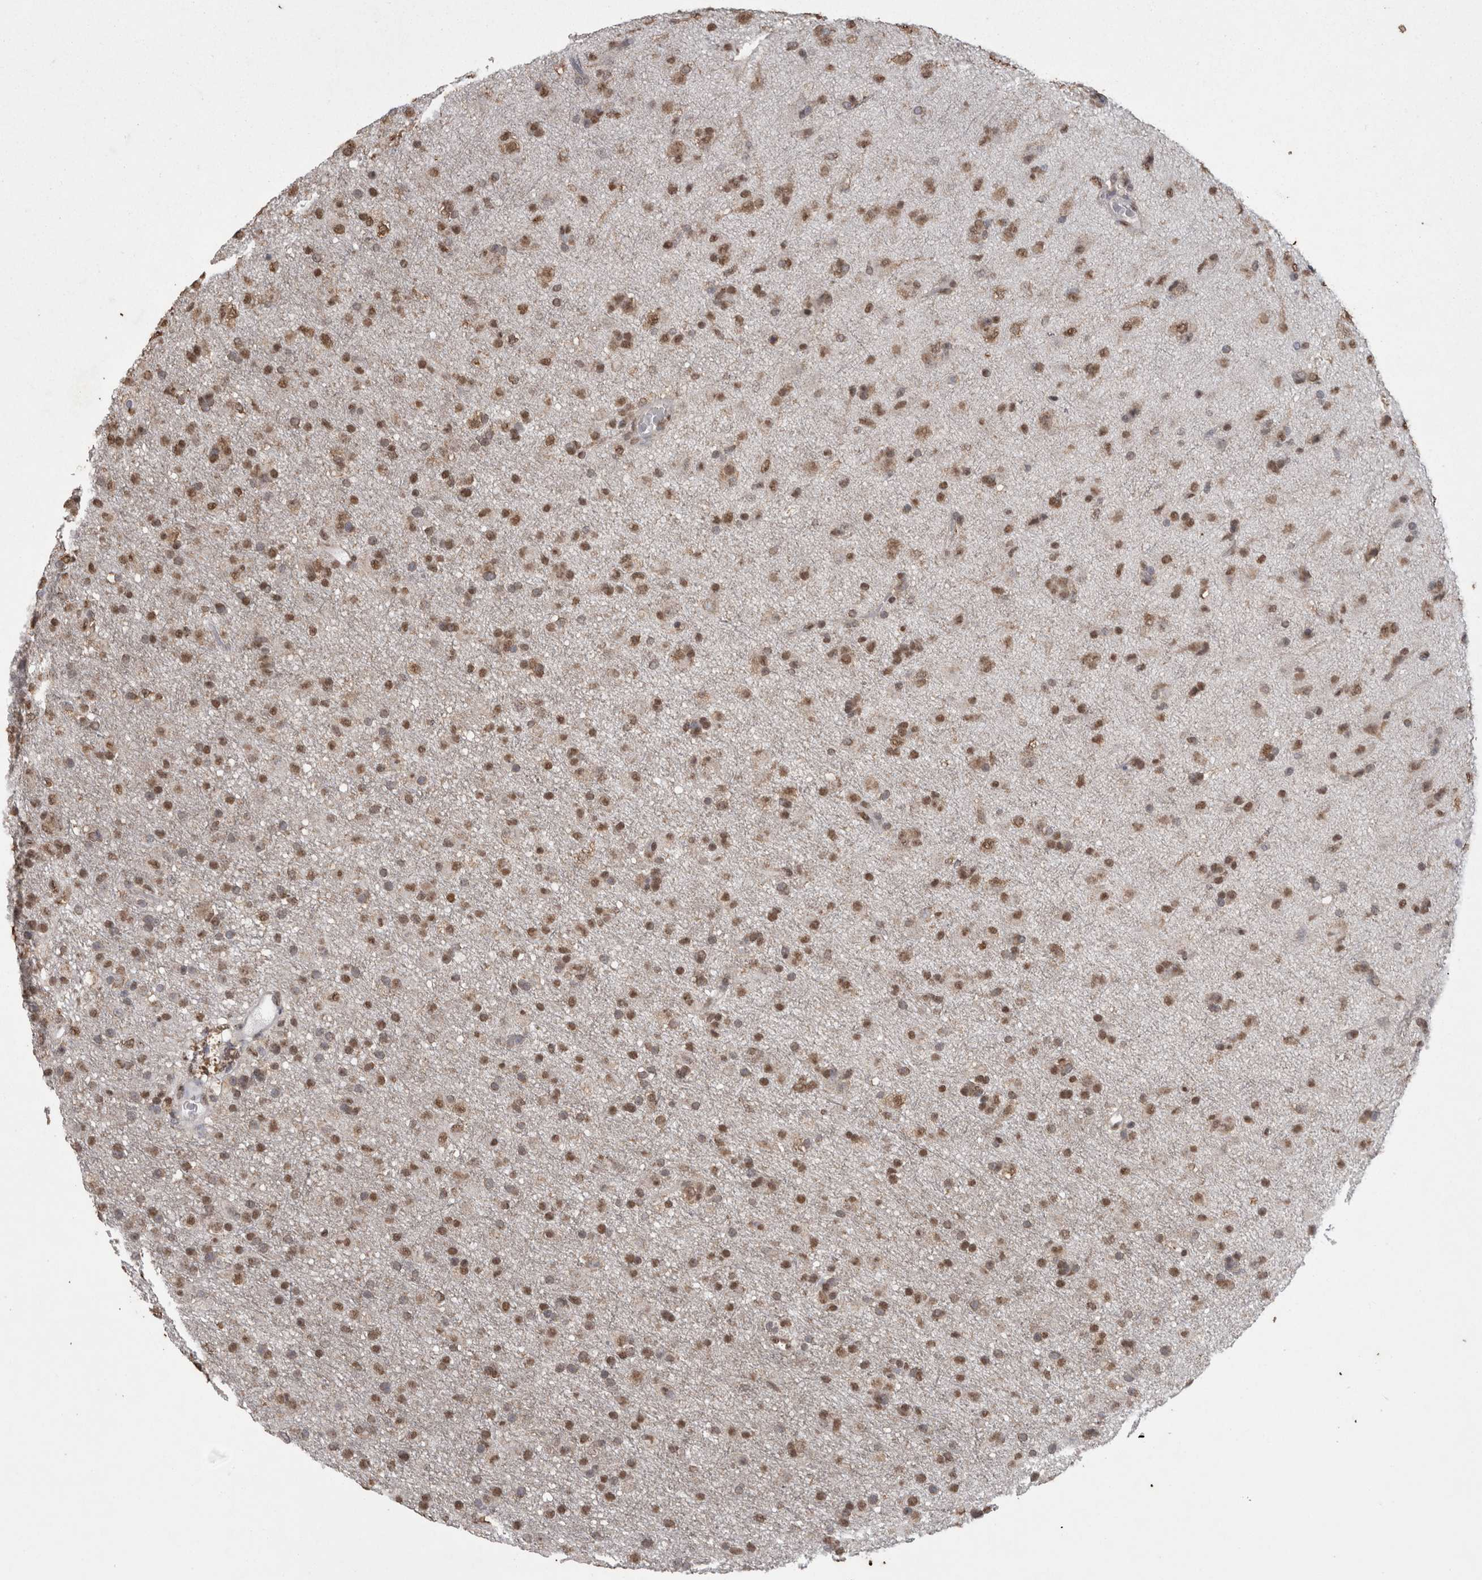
{"staining": {"intensity": "moderate", "quantity": ">75%", "location": "nuclear"}, "tissue": "glioma", "cell_type": "Tumor cells", "image_type": "cancer", "snomed": [{"axis": "morphology", "description": "Glioma, malignant, Low grade"}, {"axis": "topography", "description": "Brain"}], "caption": "Malignant low-grade glioma stained with immunohistochemistry reveals moderate nuclear staining in about >75% of tumor cells. (Stains: DAB (3,3'-diaminobenzidine) in brown, nuclei in blue, Microscopy: brightfield microscopy at high magnification).", "gene": "SMAD7", "patient": {"sex": "male", "age": 65}}